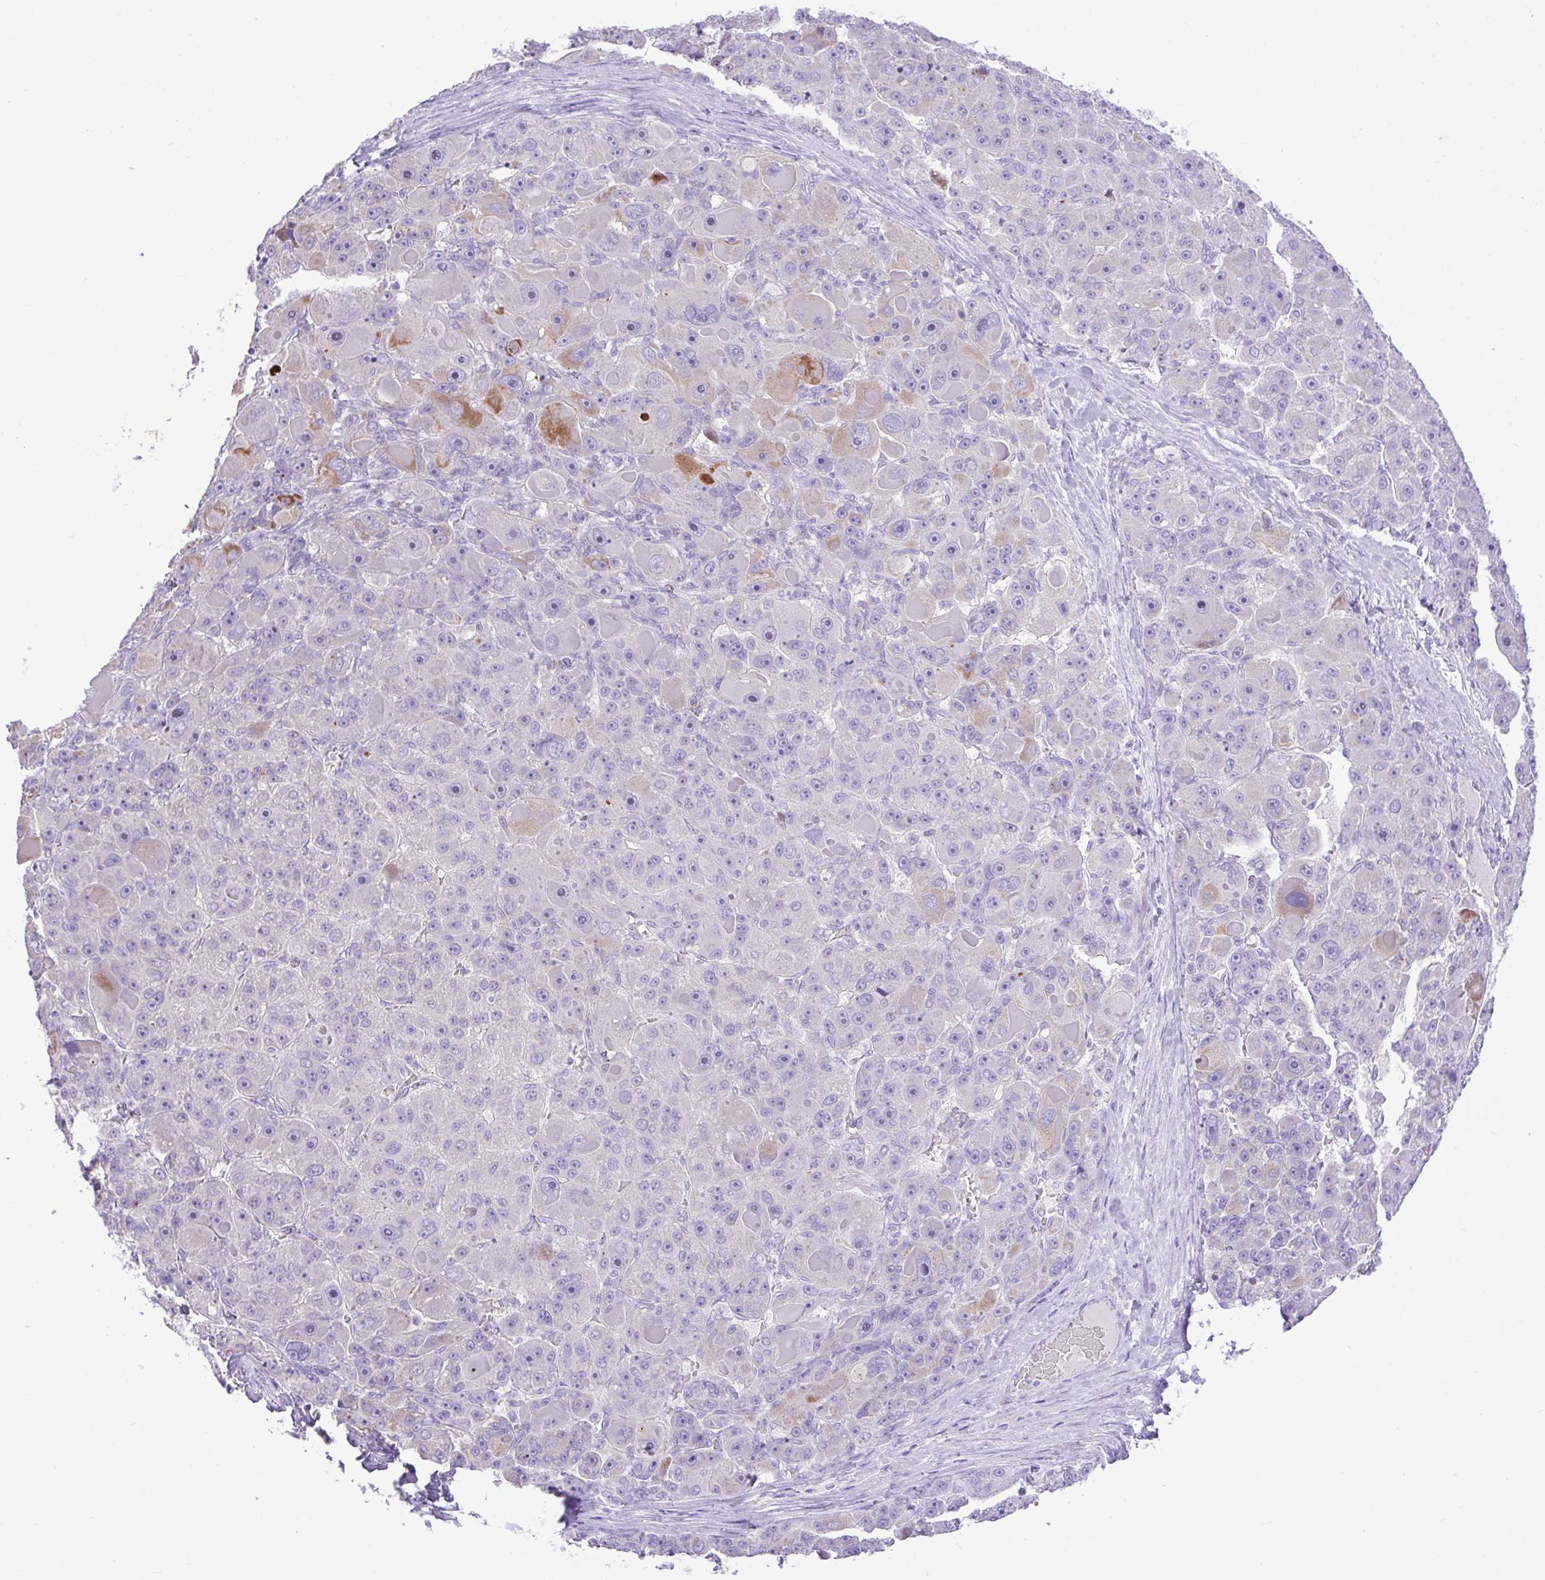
{"staining": {"intensity": "negative", "quantity": "none", "location": "none"}, "tissue": "liver cancer", "cell_type": "Tumor cells", "image_type": "cancer", "snomed": [{"axis": "morphology", "description": "Carcinoma, Hepatocellular, NOS"}, {"axis": "topography", "description": "Liver"}], "caption": "The image displays no significant expression in tumor cells of liver cancer.", "gene": "ZNF101", "patient": {"sex": "male", "age": 76}}